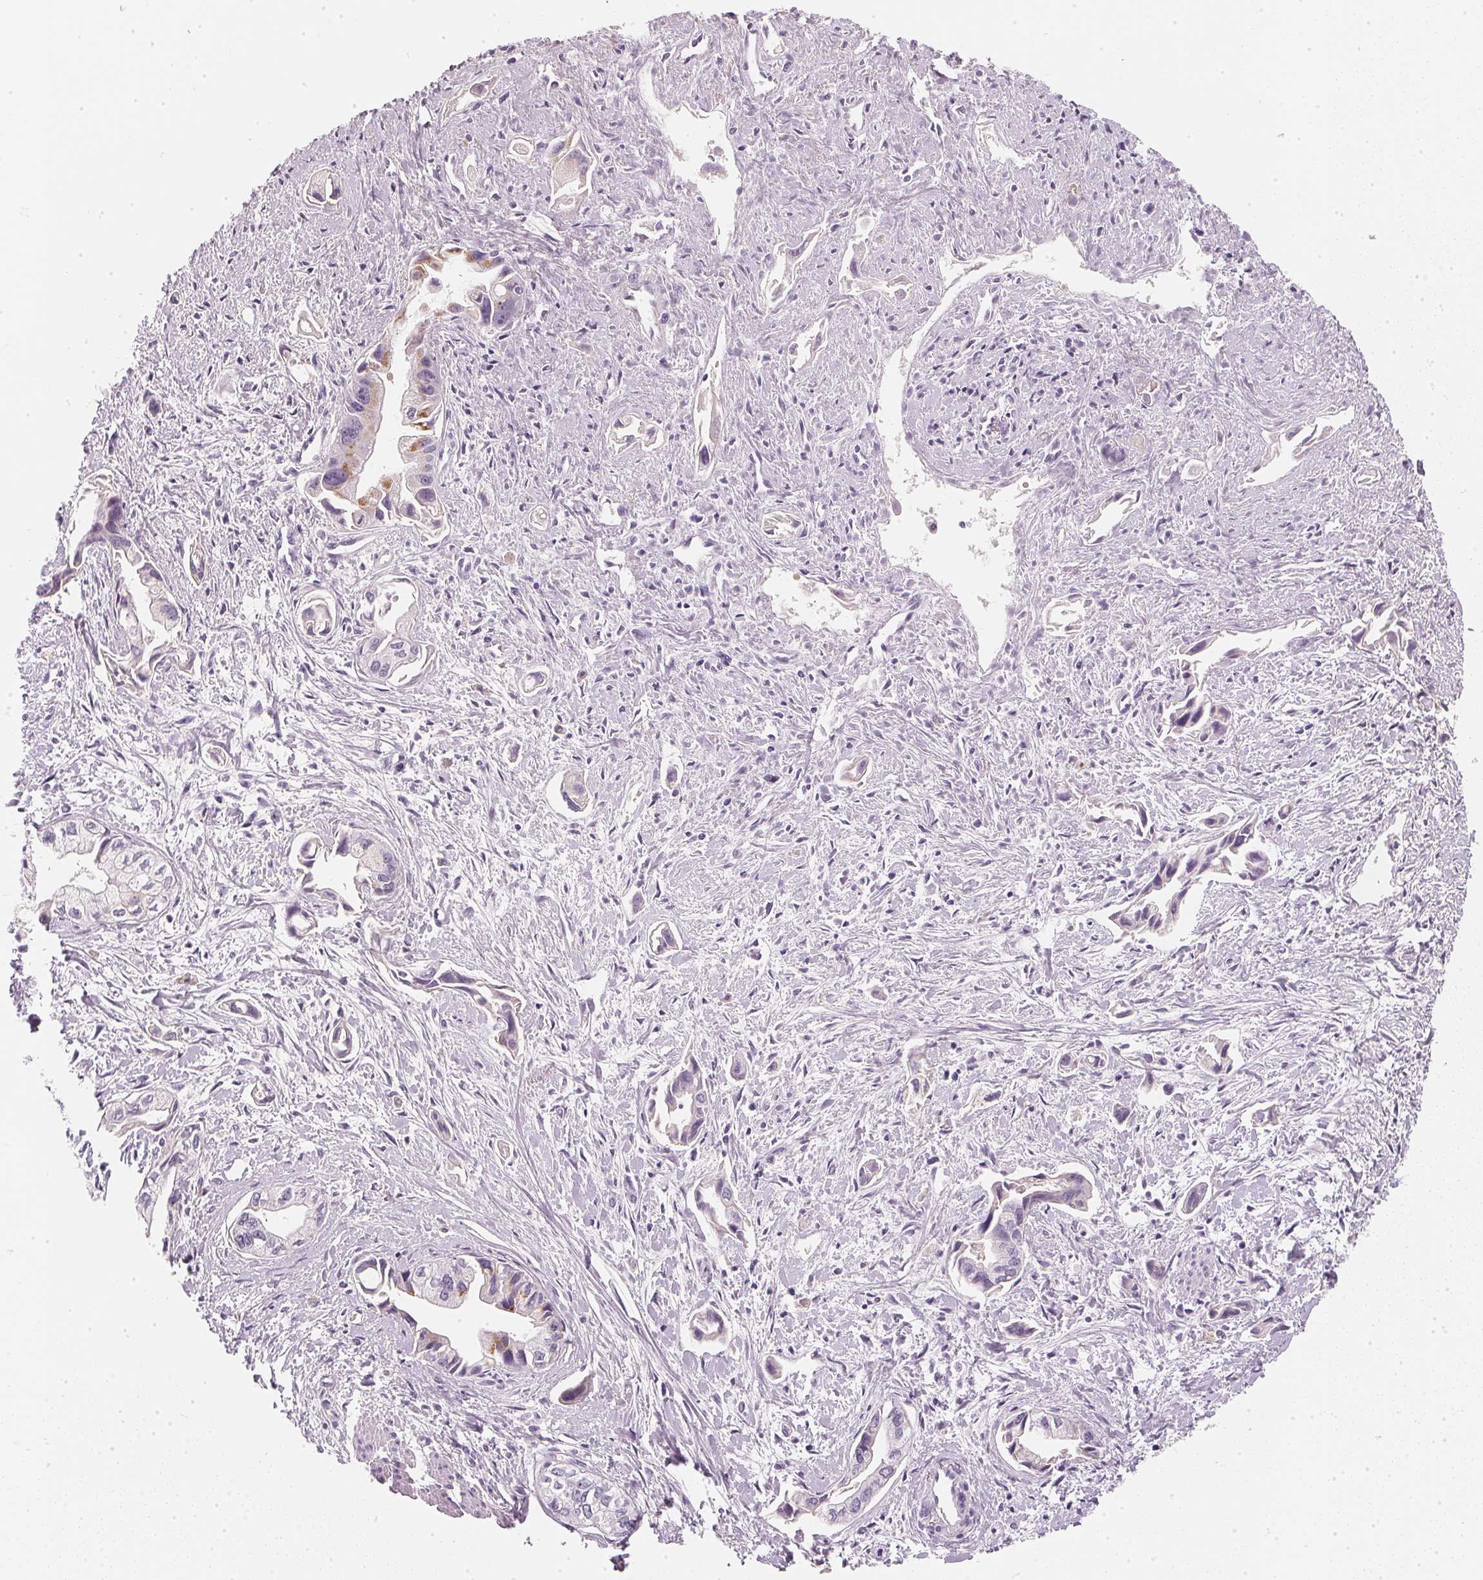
{"staining": {"intensity": "moderate", "quantity": "<25%", "location": "cytoplasmic/membranous"}, "tissue": "pancreatic cancer", "cell_type": "Tumor cells", "image_type": "cancer", "snomed": [{"axis": "morphology", "description": "Adenocarcinoma, NOS"}, {"axis": "topography", "description": "Pancreas"}], "caption": "Immunohistochemical staining of human adenocarcinoma (pancreatic) displays low levels of moderate cytoplasmic/membranous staining in approximately <25% of tumor cells.", "gene": "CHST4", "patient": {"sex": "female", "age": 61}}